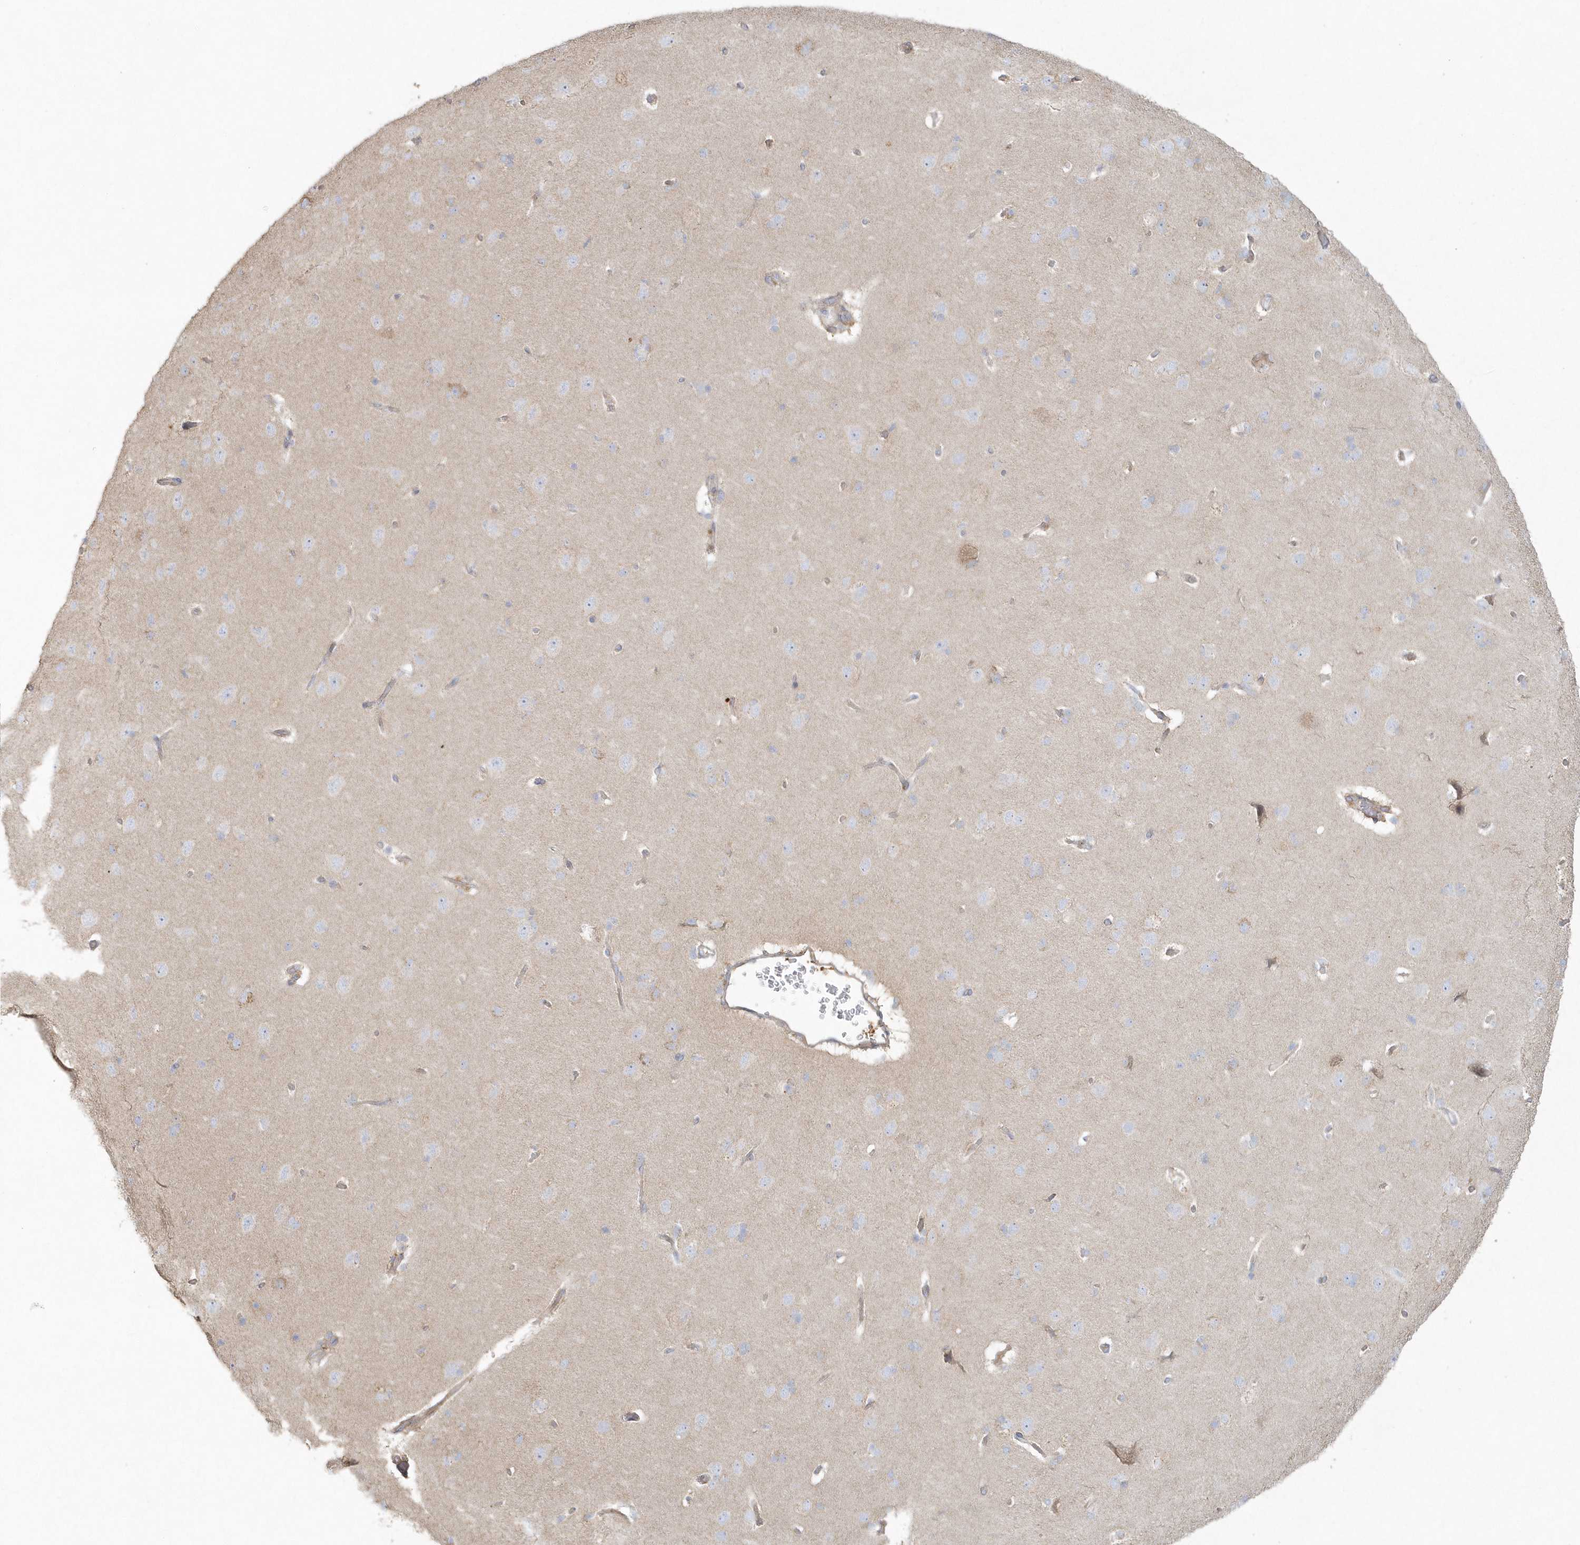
{"staining": {"intensity": "weak", "quantity": ">75%", "location": "cytoplasmic/membranous"}, "tissue": "cerebral cortex", "cell_type": "Endothelial cells", "image_type": "normal", "snomed": [{"axis": "morphology", "description": "Normal tissue, NOS"}, {"axis": "topography", "description": "Cerebral cortex"}], "caption": "Weak cytoplasmic/membranous expression for a protein is seen in approximately >75% of endothelial cells of benign cerebral cortex using immunohistochemistry (IHC).", "gene": "BLTP3A", "patient": {"sex": "male", "age": 62}}